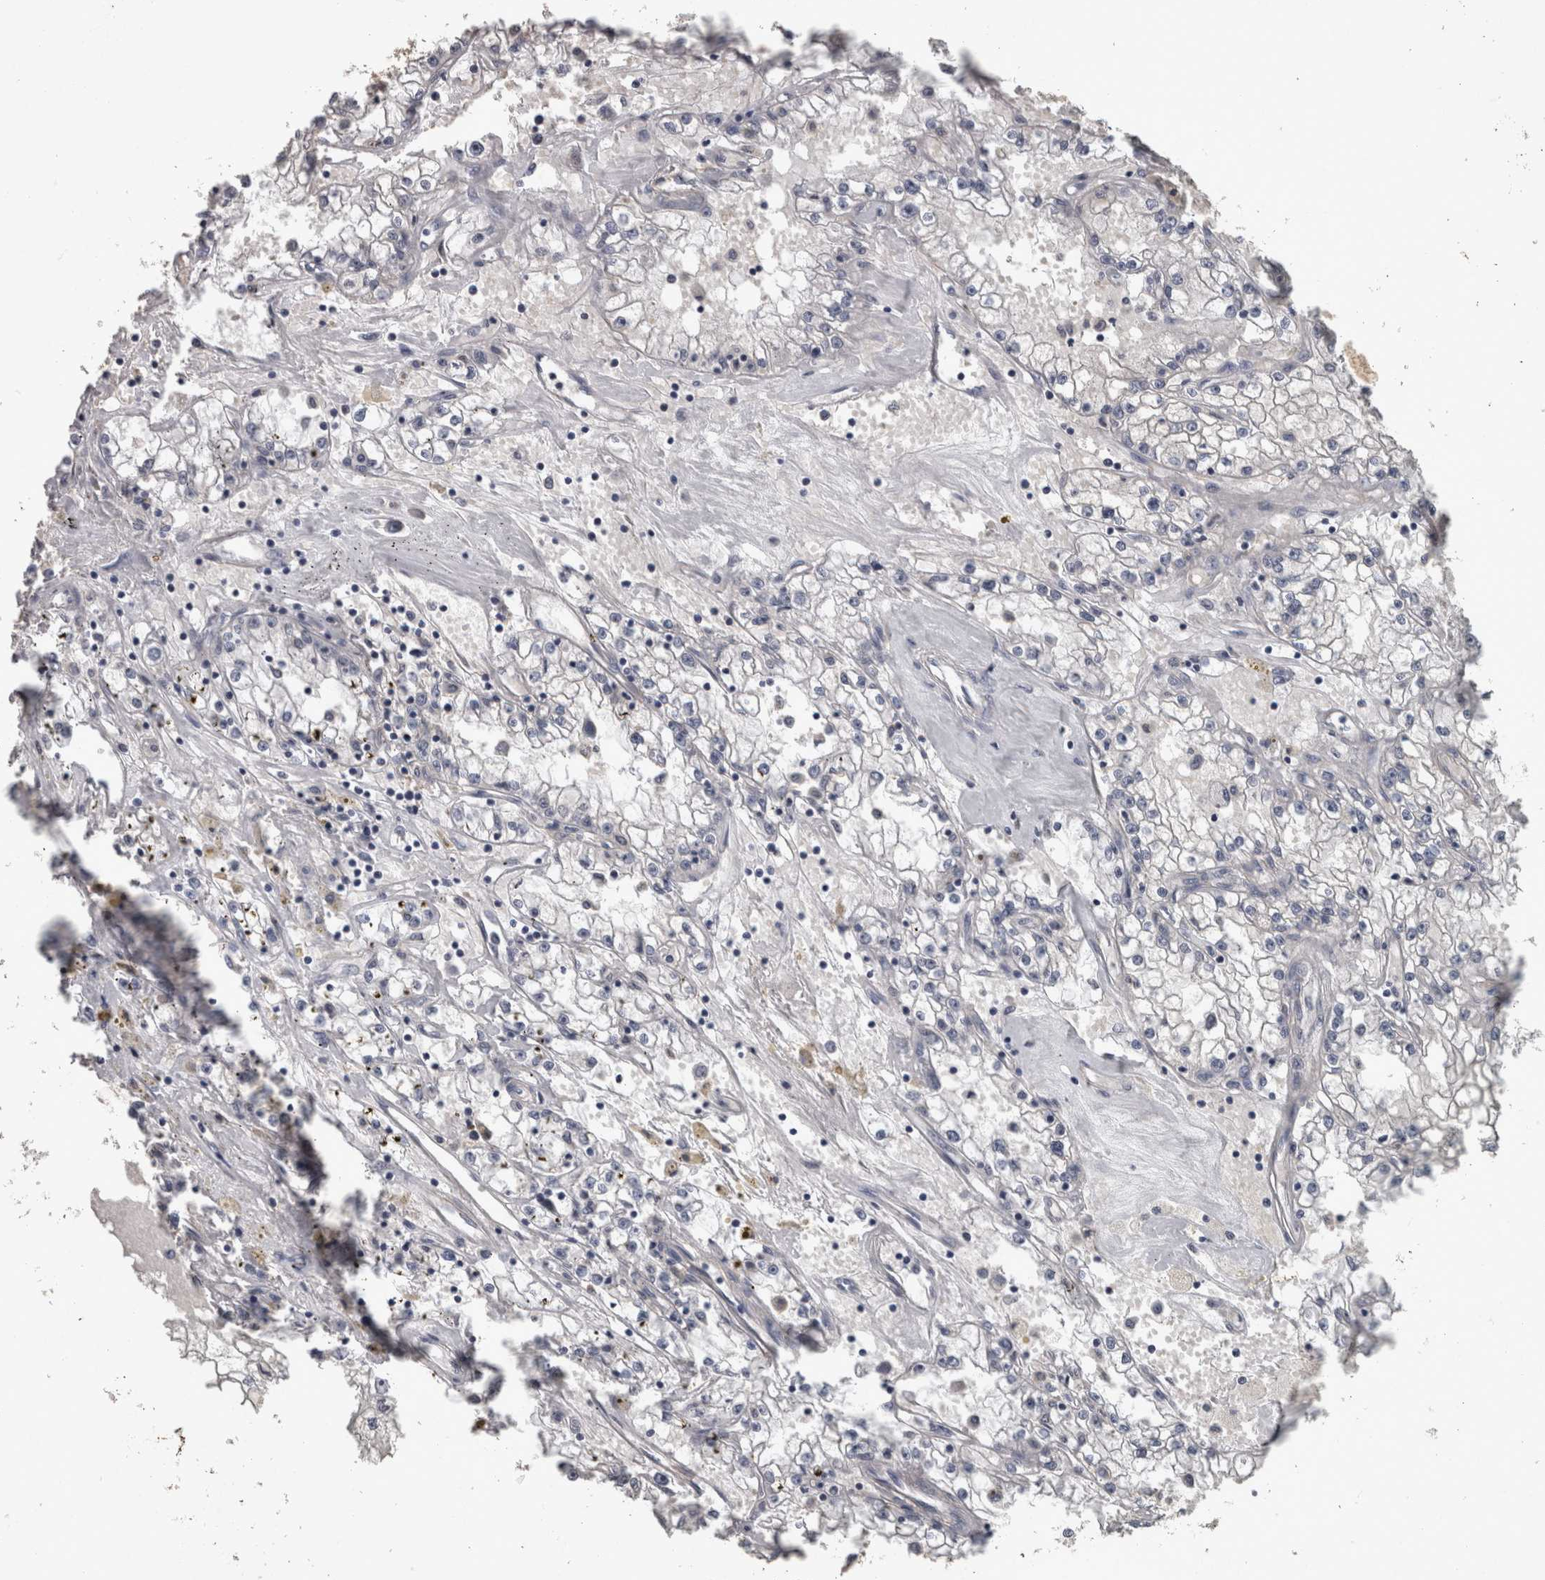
{"staining": {"intensity": "negative", "quantity": "none", "location": "none"}, "tissue": "renal cancer", "cell_type": "Tumor cells", "image_type": "cancer", "snomed": [{"axis": "morphology", "description": "Adenocarcinoma, NOS"}, {"axis": "topography", "description": "Kidney"}], "caption": "The histopathology image reveals no staining of tumor cells in renal cancer.", "gene": "EFEMP2", "patient": {"sex": "male", "age": 56}}